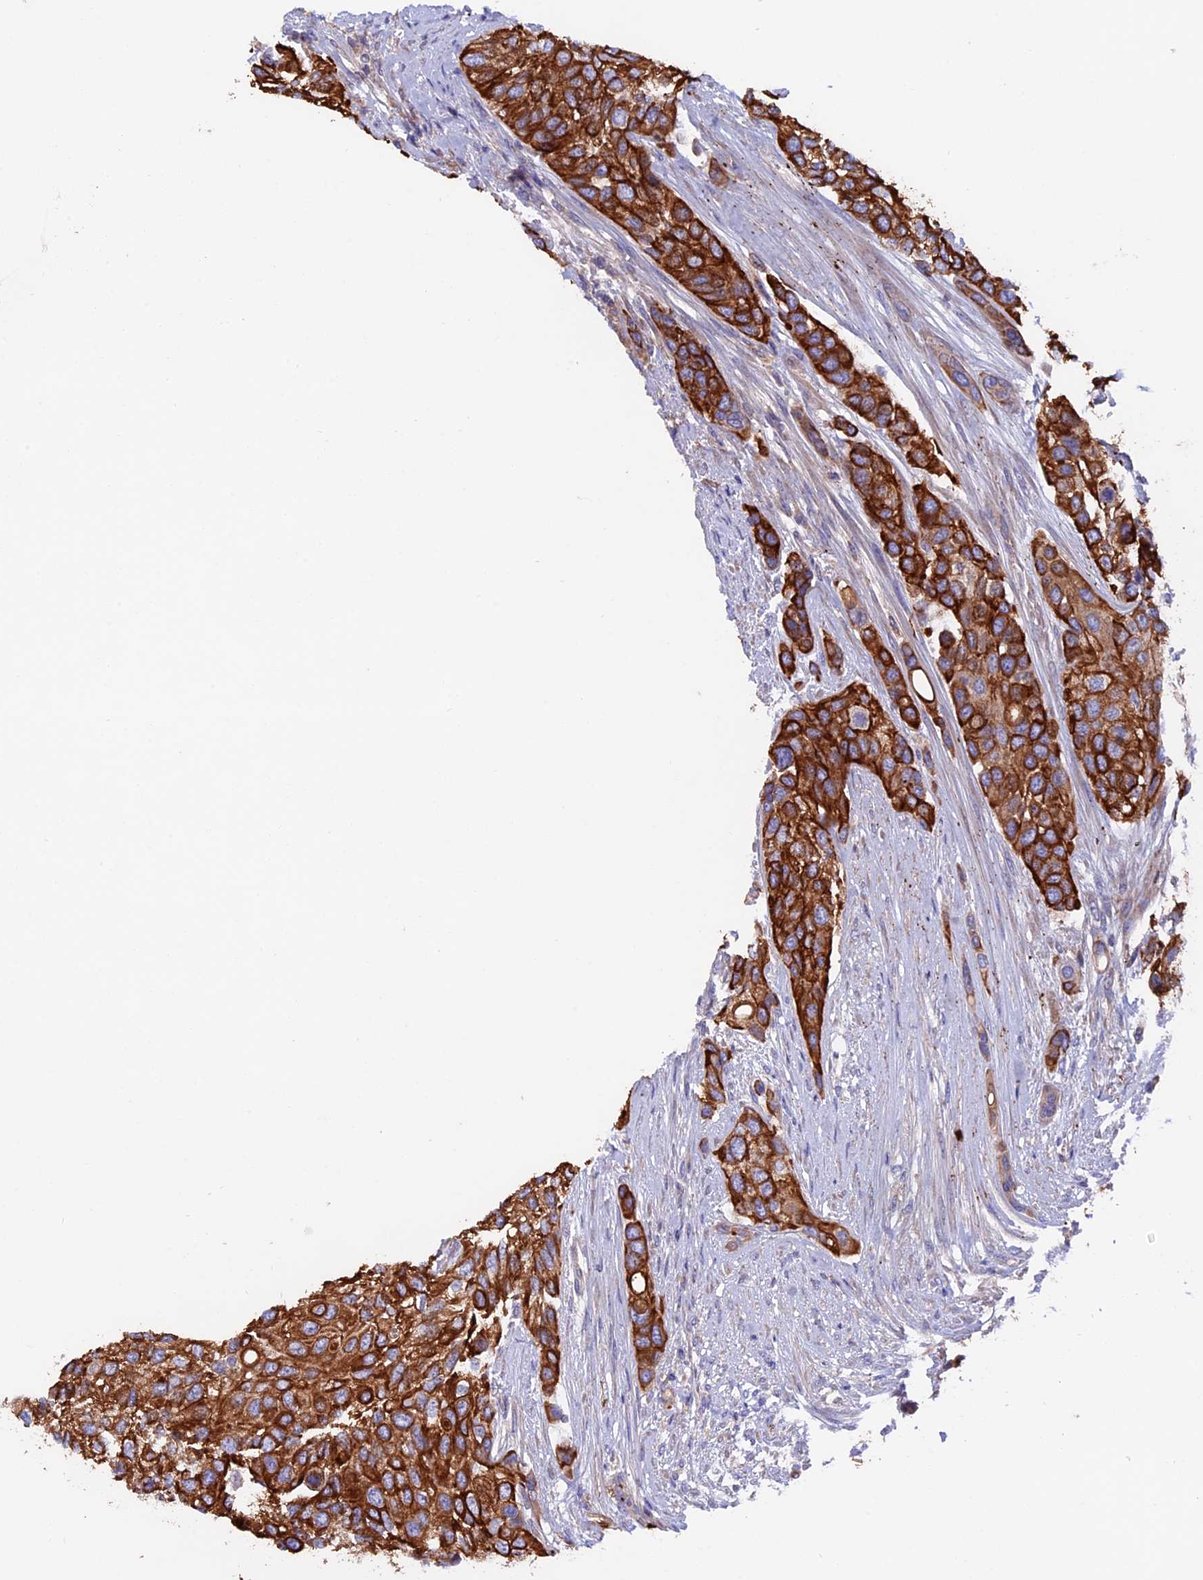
{"staining": {"intensity": "strong", "quantity": ">75%", "location": "cytoplasmic/membranous"}, "tissue": "urothelial cancer", "cell_type": "Tumor cells", "image_type": "cancer", "snomed": [{"axis": "morphology", "description": "Normal tissue, NOS"}, {"axis": "morphology", "description": "Urothelial carcinoma, High grade"}, {"axis": "topography", "description": "Vascular tissue"}, {"axis": "topography", "description": "Urinary bladder"}], "caption": "High-magnification brightfield microscopy of urothelial cancer stained with DAB (3,3'-diaminobenzidine) (brown) and counterstained with hematoxylin (blue). tumor cells exhibit strong cytoplasmic/membranous staining is seen in about>75% of cells.", "gene": "PTPN9", "patient": {"sex": "female", "age": 56}}